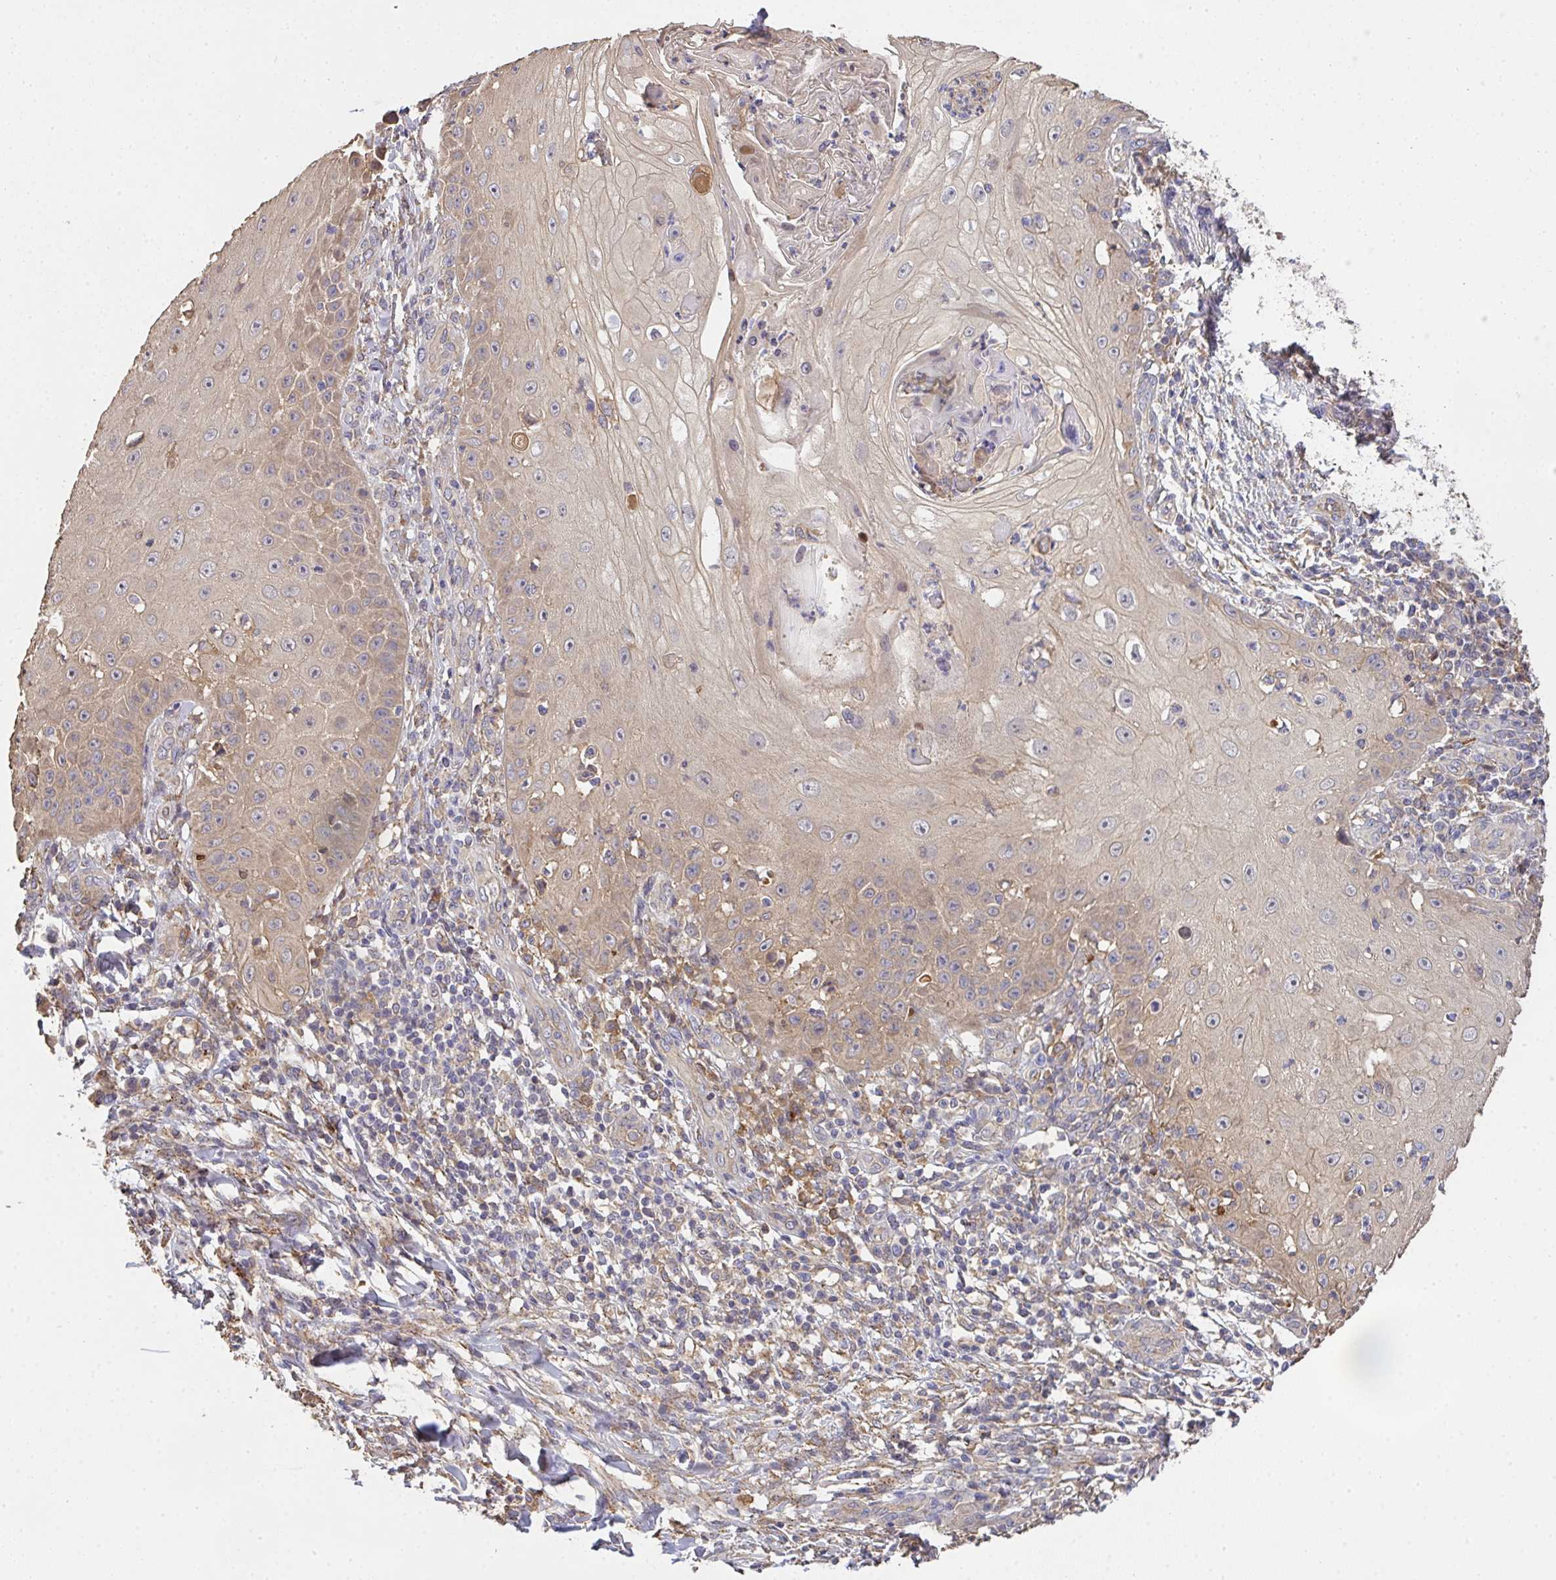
{"staining": {"intensity": "weak", "quantity": "25%-75%", "location": "cytoplasmic/membranous"}, "tissue": "skin cancer", "cell_type": "Tumor cells", "image_type": "cancer", "snomed": [{"axis": "morphology", "description": "Squamous cell carcinoma, NOS"}, {"axis": "topography", "description": "Skin"}], "caption": "Protein expression analysis of skin cancer reveals weak cytoplasmic/membranous expression in approximately 25%-75% of tumor cells.", "gene": "EEF1AKMT1", "patient": {"sex": "male", "age": 70}}